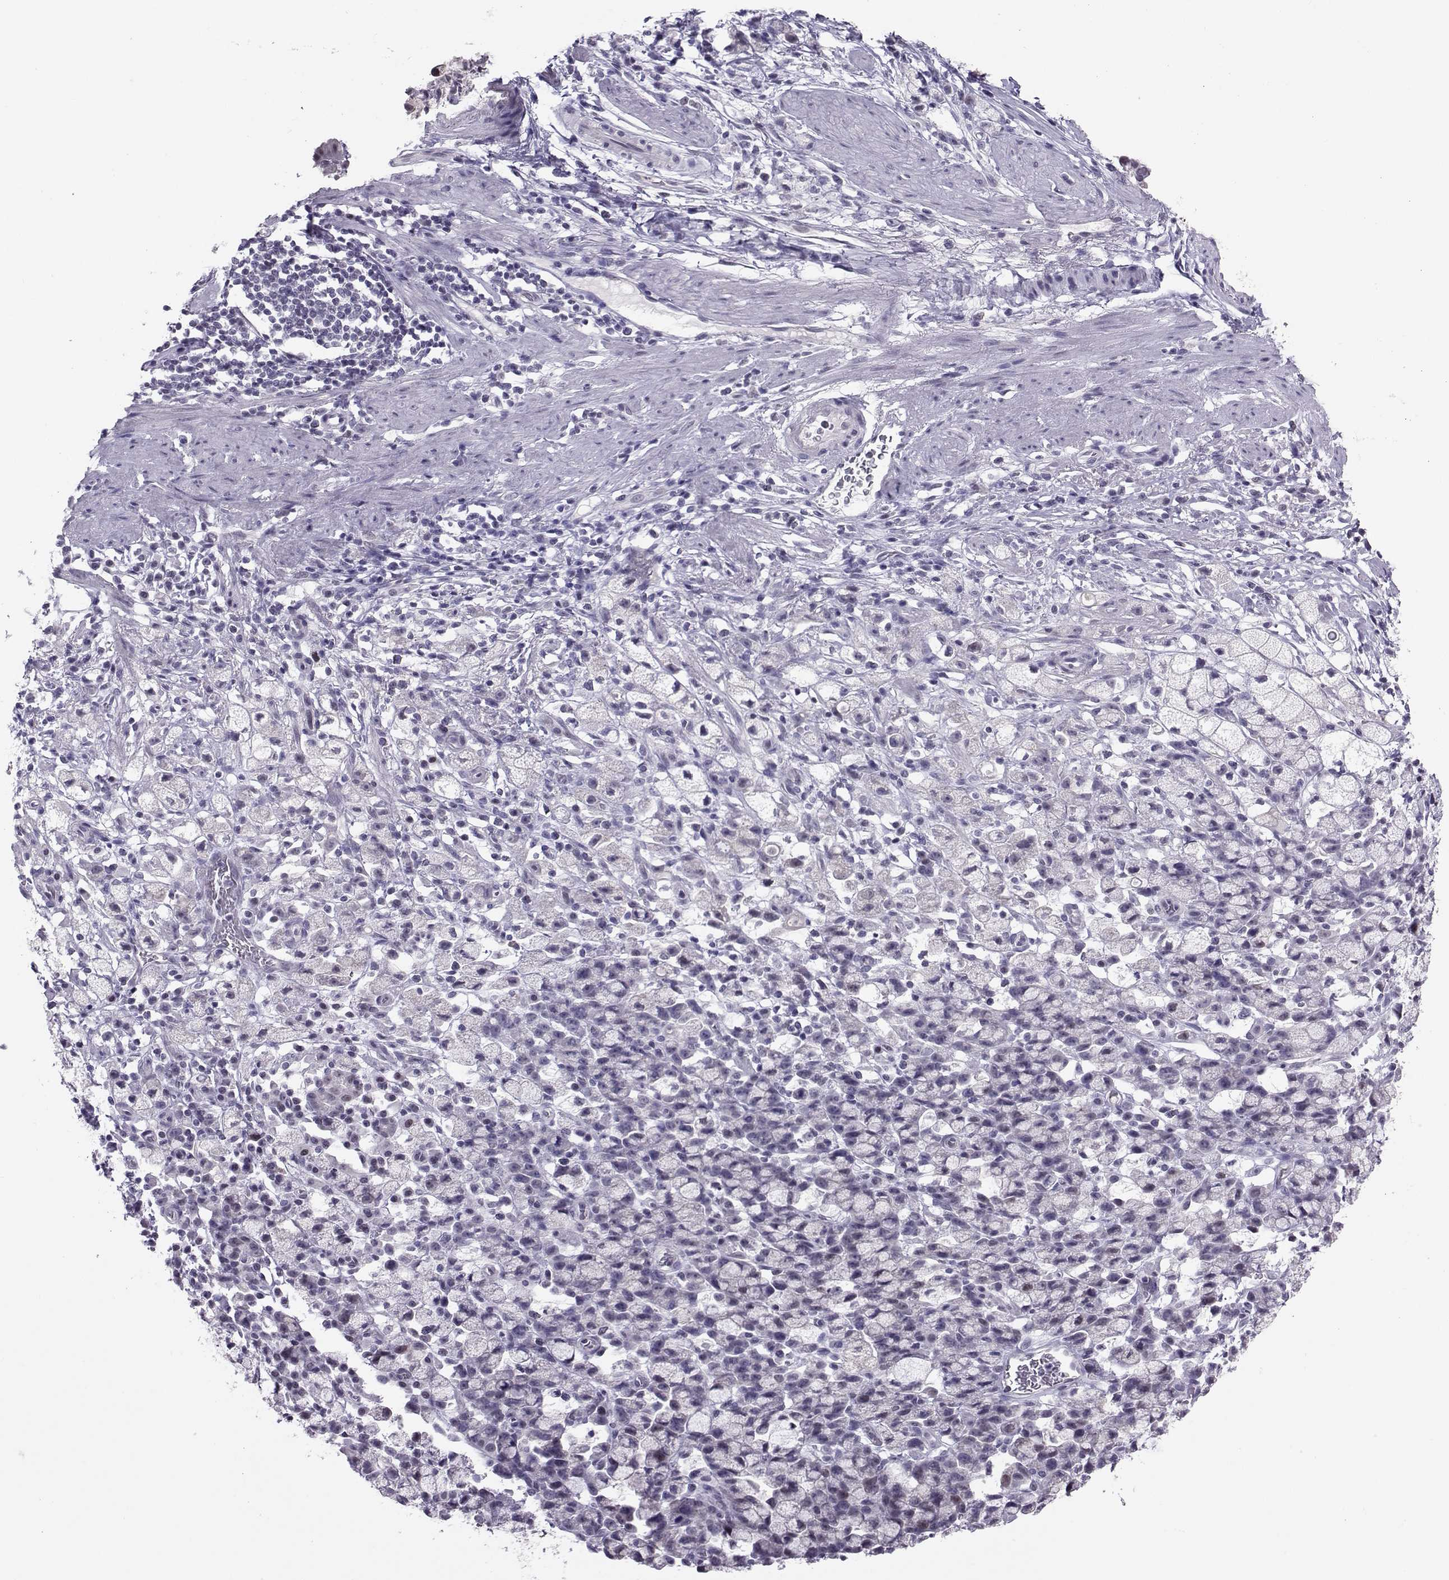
{"staining": {"intensity": "negative", "quantity": "none", "location": "none"}, "tissue": "stomach cancer", "cell_type": "Tumor cells", "image_type": "cancer", "snomed": [{"axis": "morphology", "description": "Adenocarcinoma, NOS"}, {"axis": "topography", "description": "Stomach"}], "caption": "Immunohistochemistry (IHC) histopathology image of human stomach cancer (adenocarcinoma) stained for a protein (brown), which displays no staining in tumor cells.", "gene": "DNAAF1", "patient": {"sex": "male", "age": 58}}